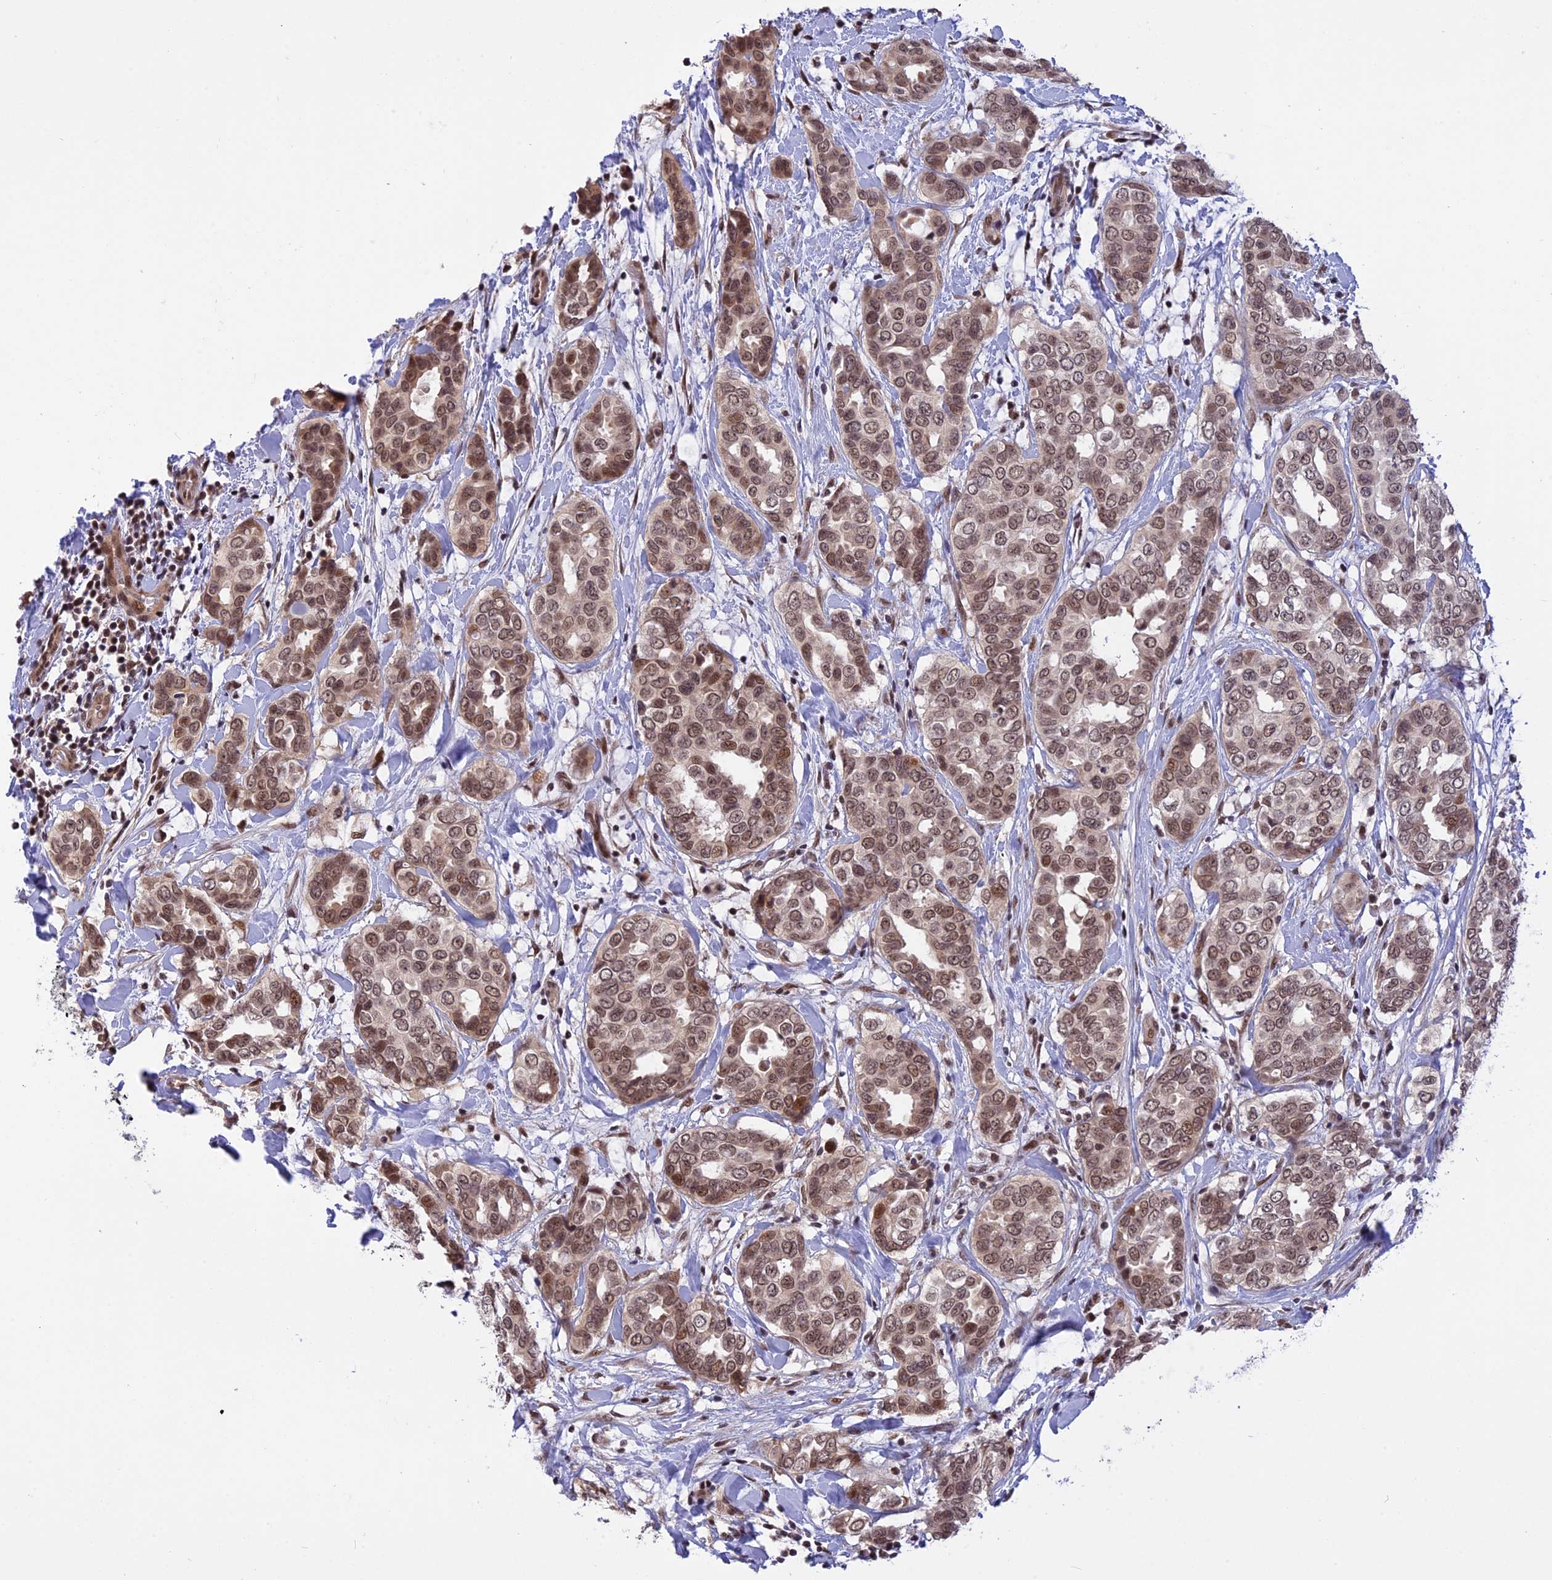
{"staining": {"intensity": "moderate", "quantity": ">75%", "location": "cytoplasmic/membranous,nuclear"}, "tissue": "breast cancer", "cell_type": "Tumor cells", "image_type": "cancer", "snomed": [{"axis": "morphology", "description": "Lobular carcinoma"}, {"axis": "topography", "description": "Breast"}], "caption": "This histopathology image shows immunohistochemistry (IHC) staining of human breast cancer (lobular carcinoma), with medium moderate cytoplasmic/membranous and nuclear expression in about >75% of tumor cells.", "gene": "POLR2C", "patient": {"sex": "female", "age": 51}}